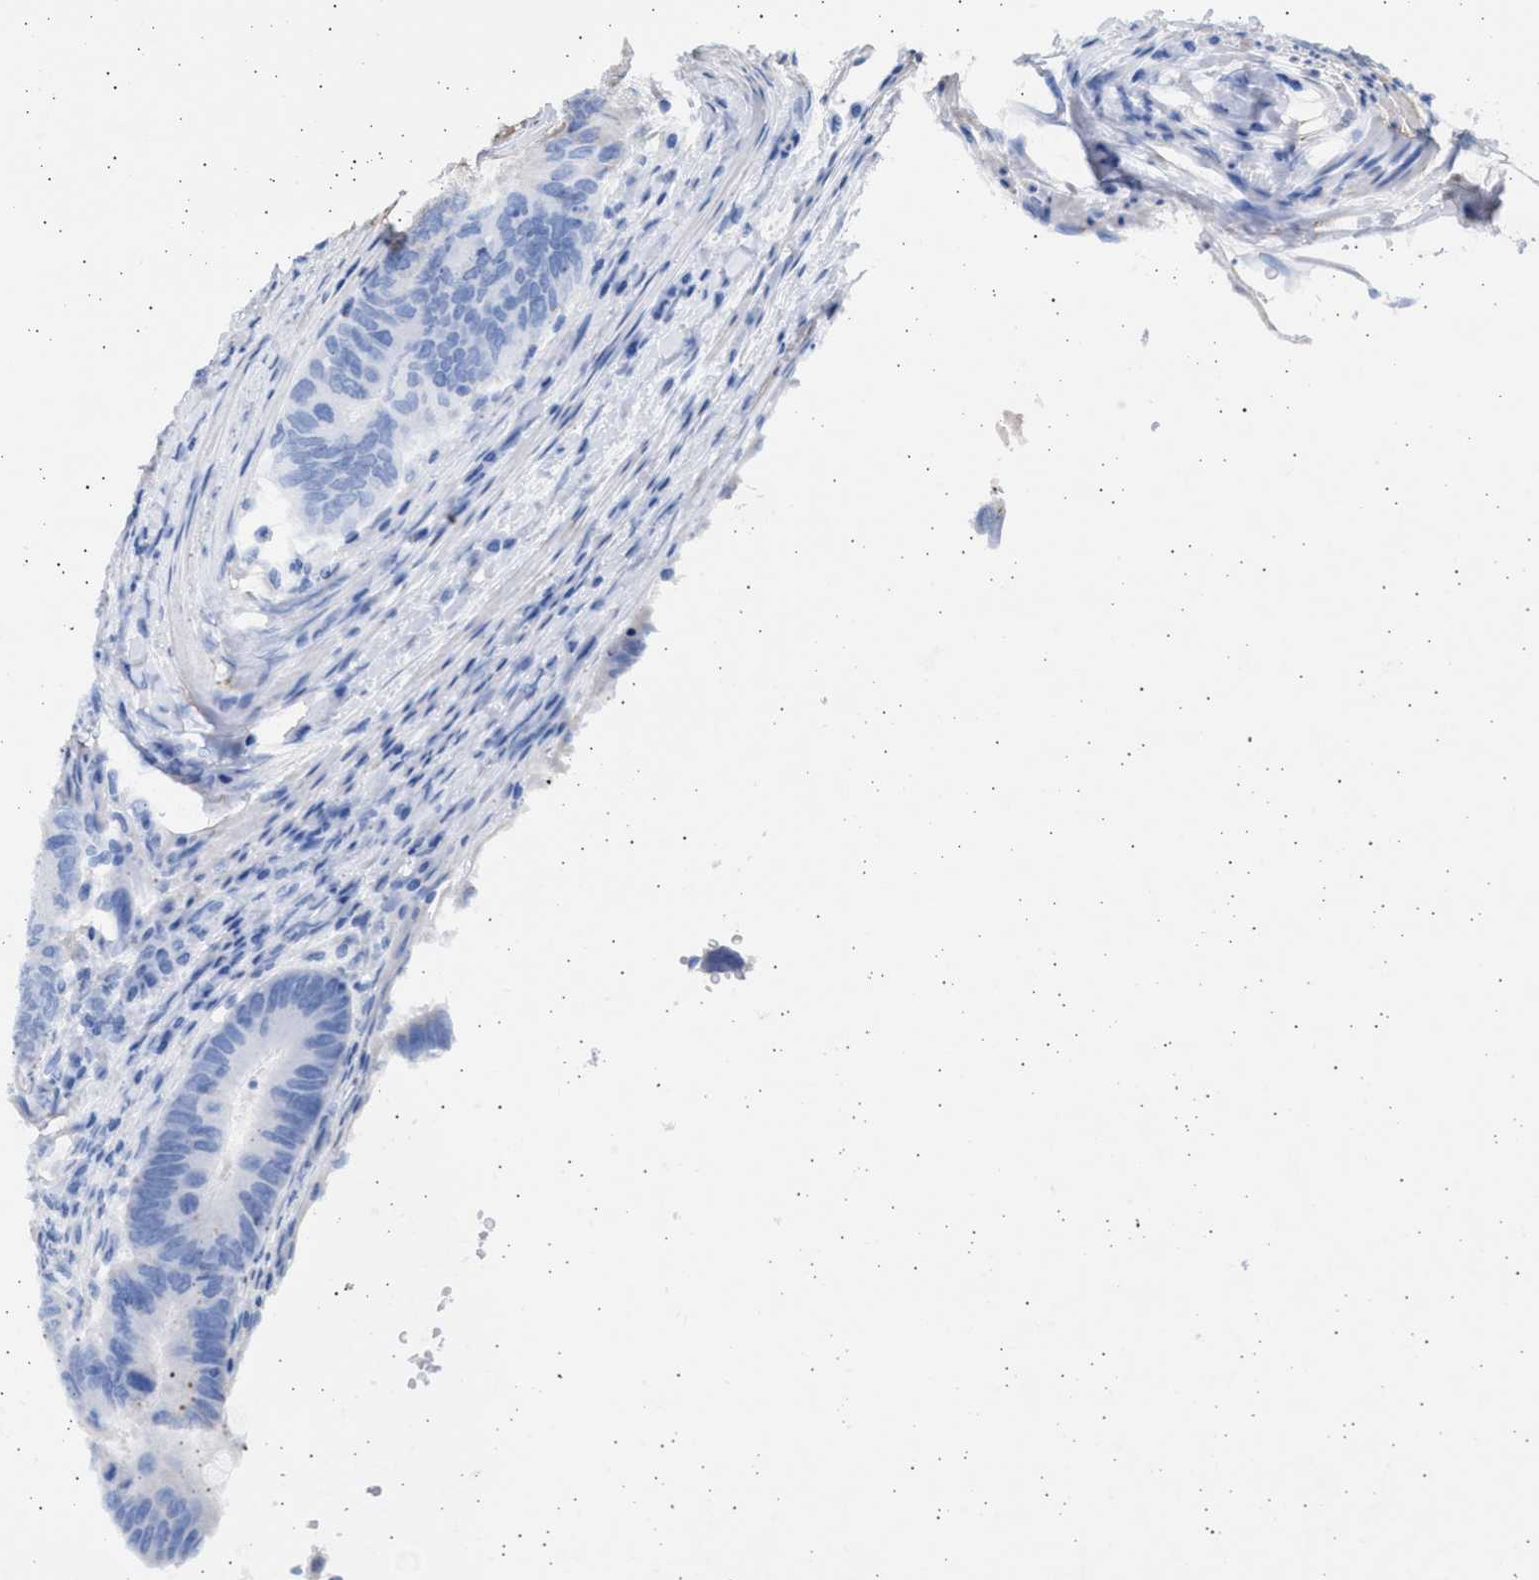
{"staining": {"intensity": "negative", "quantity": "none", "location": "none"}, "tissue": "colorectal cancer", "cell_type": "Tumor cells", "image_type": "cancer", "snomed": [{"axis": "morphology", "description": "Adenocarcinoma, NOS"}, {"axis": "topography", "description": "Colon"}], "caption": "The micrograph shows no staining of tumor cells in adenocarcinoma (colorectal).", "gene": "NBR1", "patient": {"sex": "male", "age": 71}}